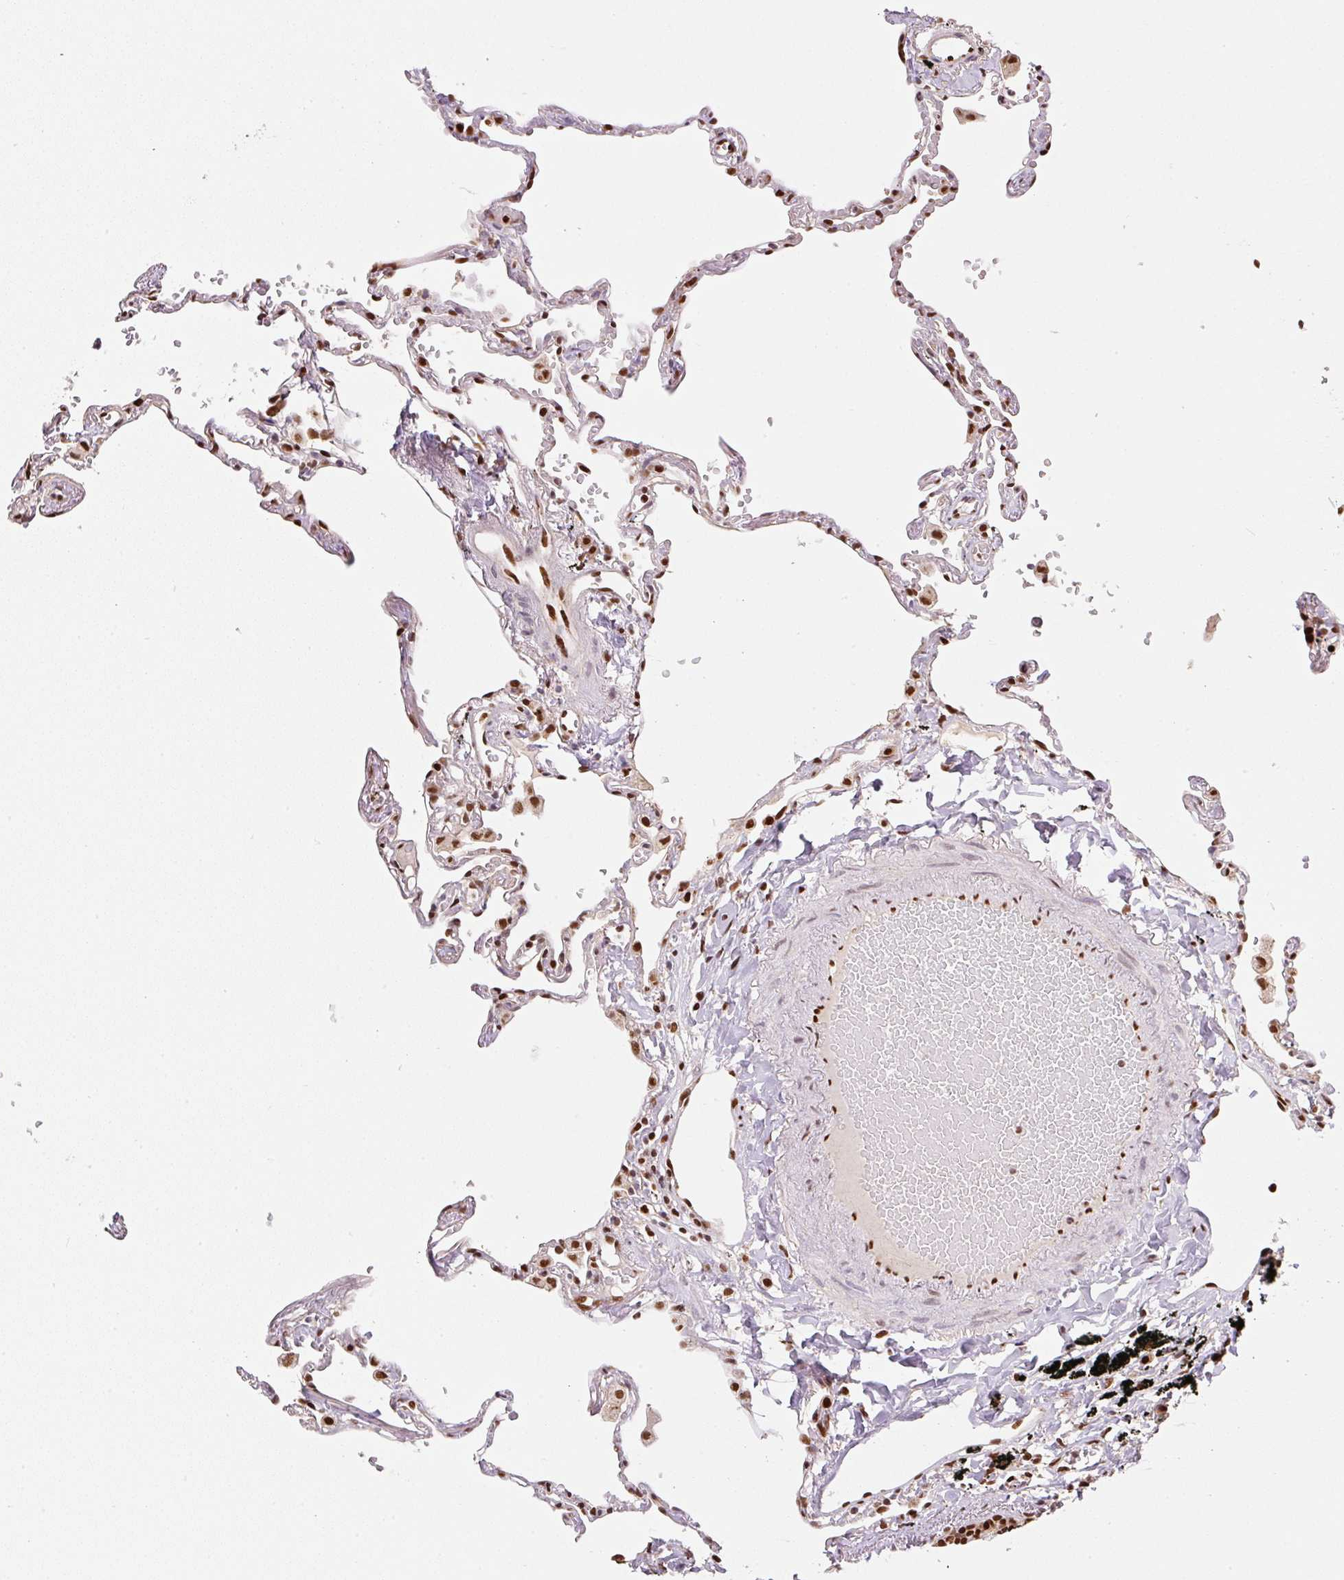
{"staining": {"intensity": "strong", "quantity": ">75%", "location": "nuclear"}, "tissue": "lung", "cell_type": "Alveolar cells", "image_type": "normal", "snomed": [{"axis": "morphology", "description": "Normal tissue, NOS"}, {"axis": "topography", "description": "Lung"}], "caption": "Human lung stained for a protein (brown) shows strong nuclear positive staining in approximately >75% of alveolar cells.", "gene": "GPR139", "patient": {"sex": "female", "age": 67}}